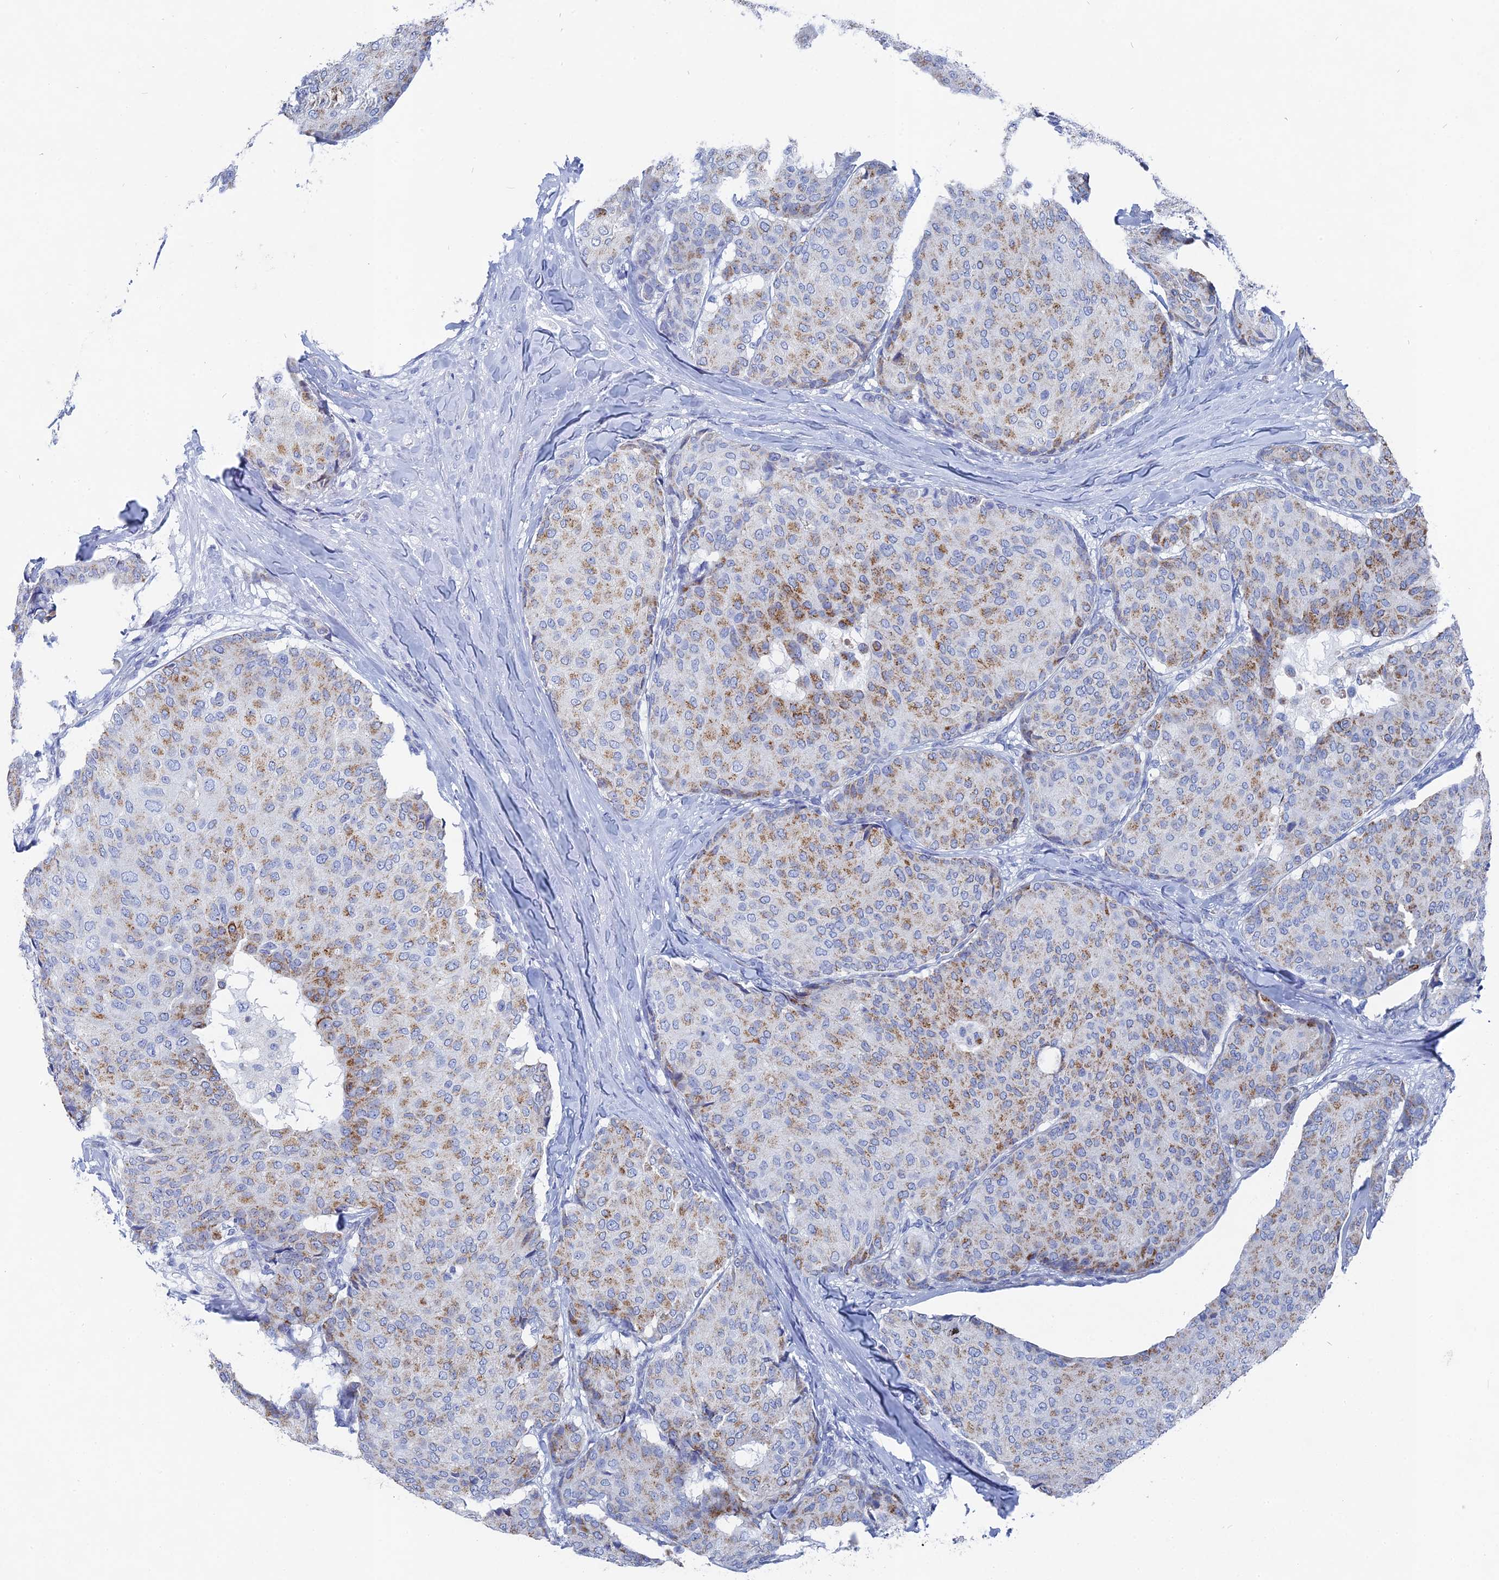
{"staining": {"intensity": "moderate", "quantity": "25%-75%", "location": "cytoplasmic/membranous"}, "tissue": "breast cancer", "cell_type": "Tumor cells", "image_type": "cancer", "snomed": [{"axis": "morphology", "description": "Duct carcinoma"}, {"axis": "topography", "description": "Breast"}], "caption": "Breast cancer was stained to show a protein in brown. There is medium levels of moderate cytoplasmic/membranous staining in about 25%-75% of tumor cells.", "gene": "HIGD1A", "patient": {"sex": "female", "age": 75}}